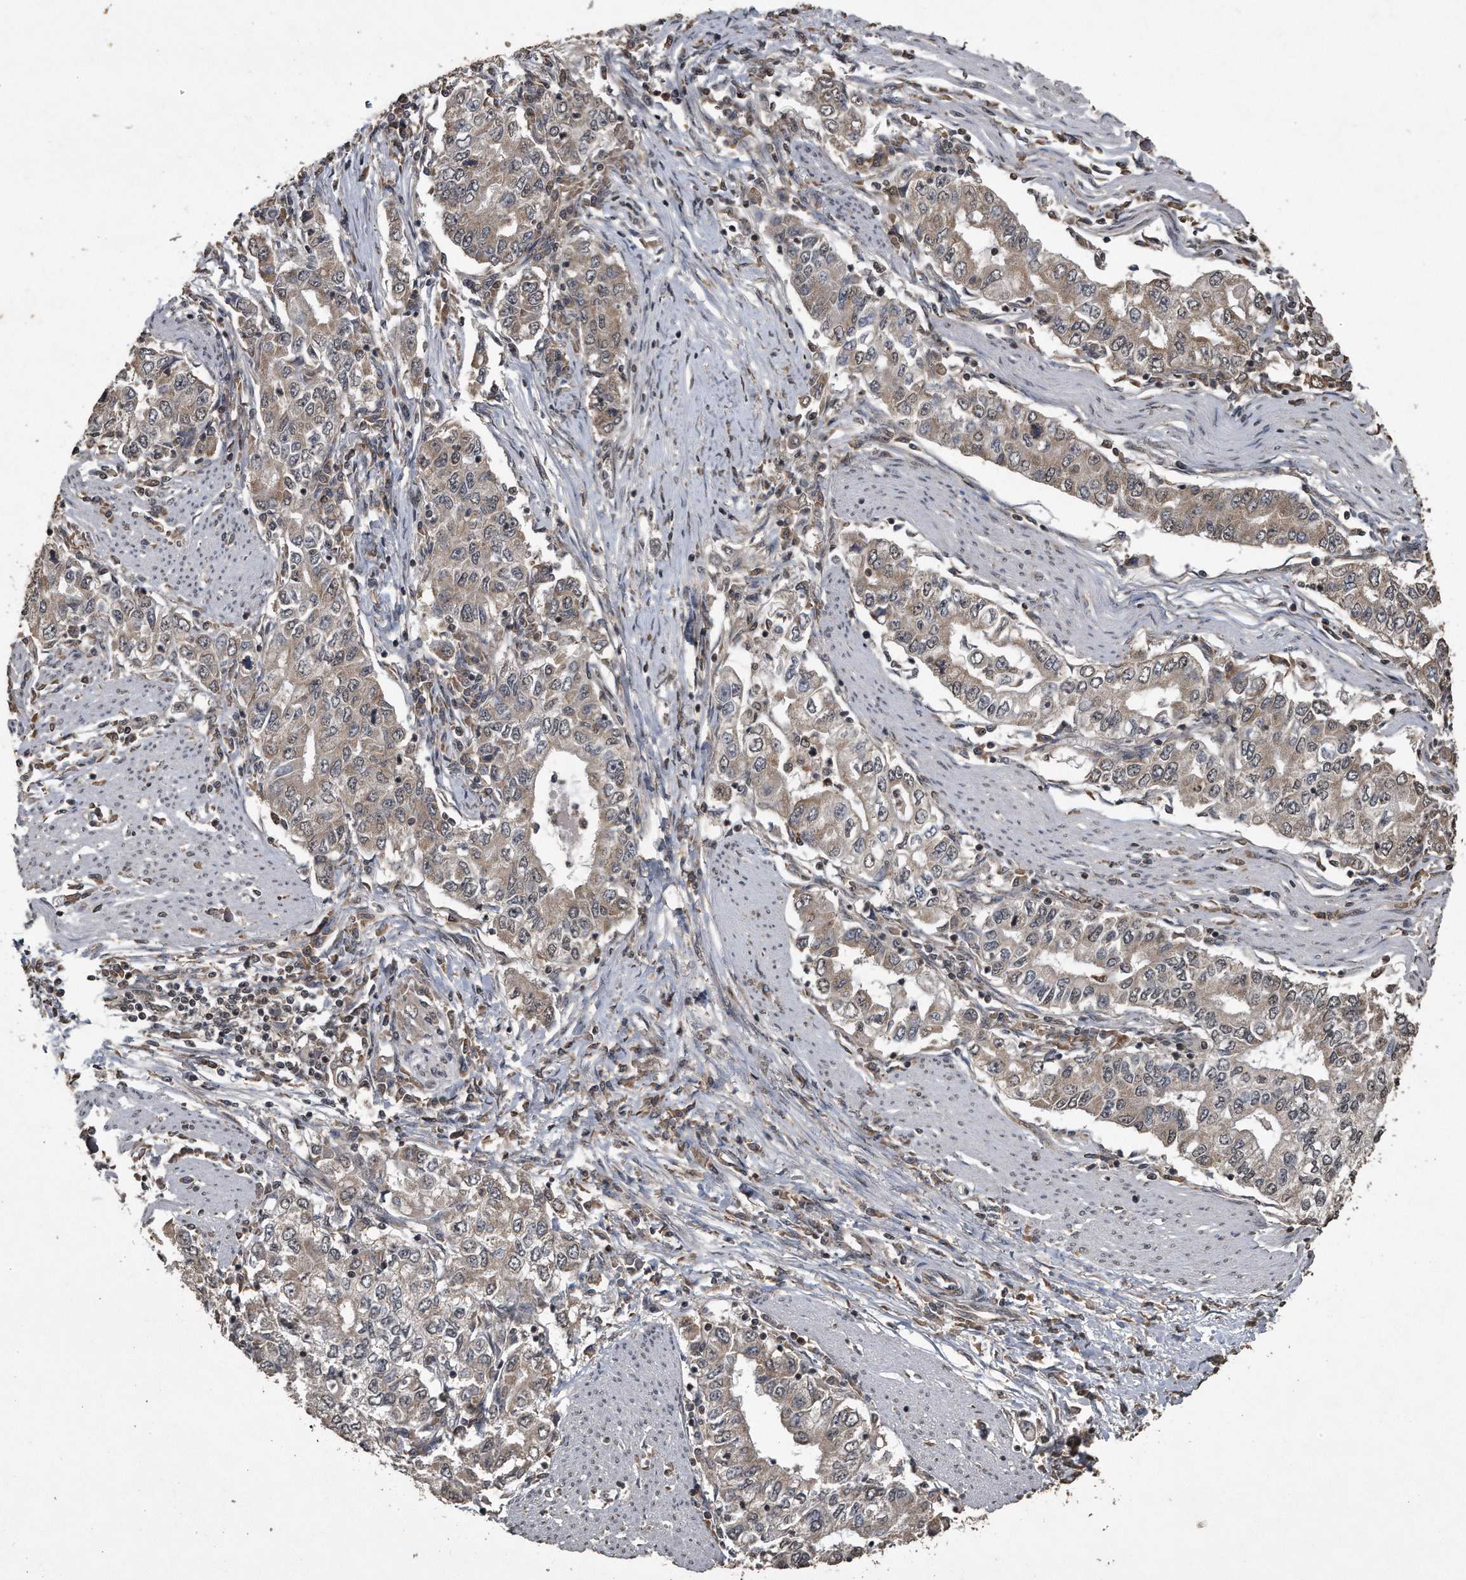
{"staining": {"intensity": "weak", "quantity": "25%-75%", "location": "nuclear"}, "tissue": "stomach cancer", "cell_type": "Tumor cells", "image_type": "cancer", "snomed": [{"axis": "morphology", "description": "Adenocarcinoma, NOS"}, {"axis": "topography", "description": "Stomach, lower"}], "caption": "This image exhibits immunohistochemistry (IHC) staining of human stomach cancer (adenocarcinoma), with low weak nuclear expression in about 25%-75% of tumor cells.", "gene": "CRYZL1", "patient": {"sex": "female", "age": 72}}